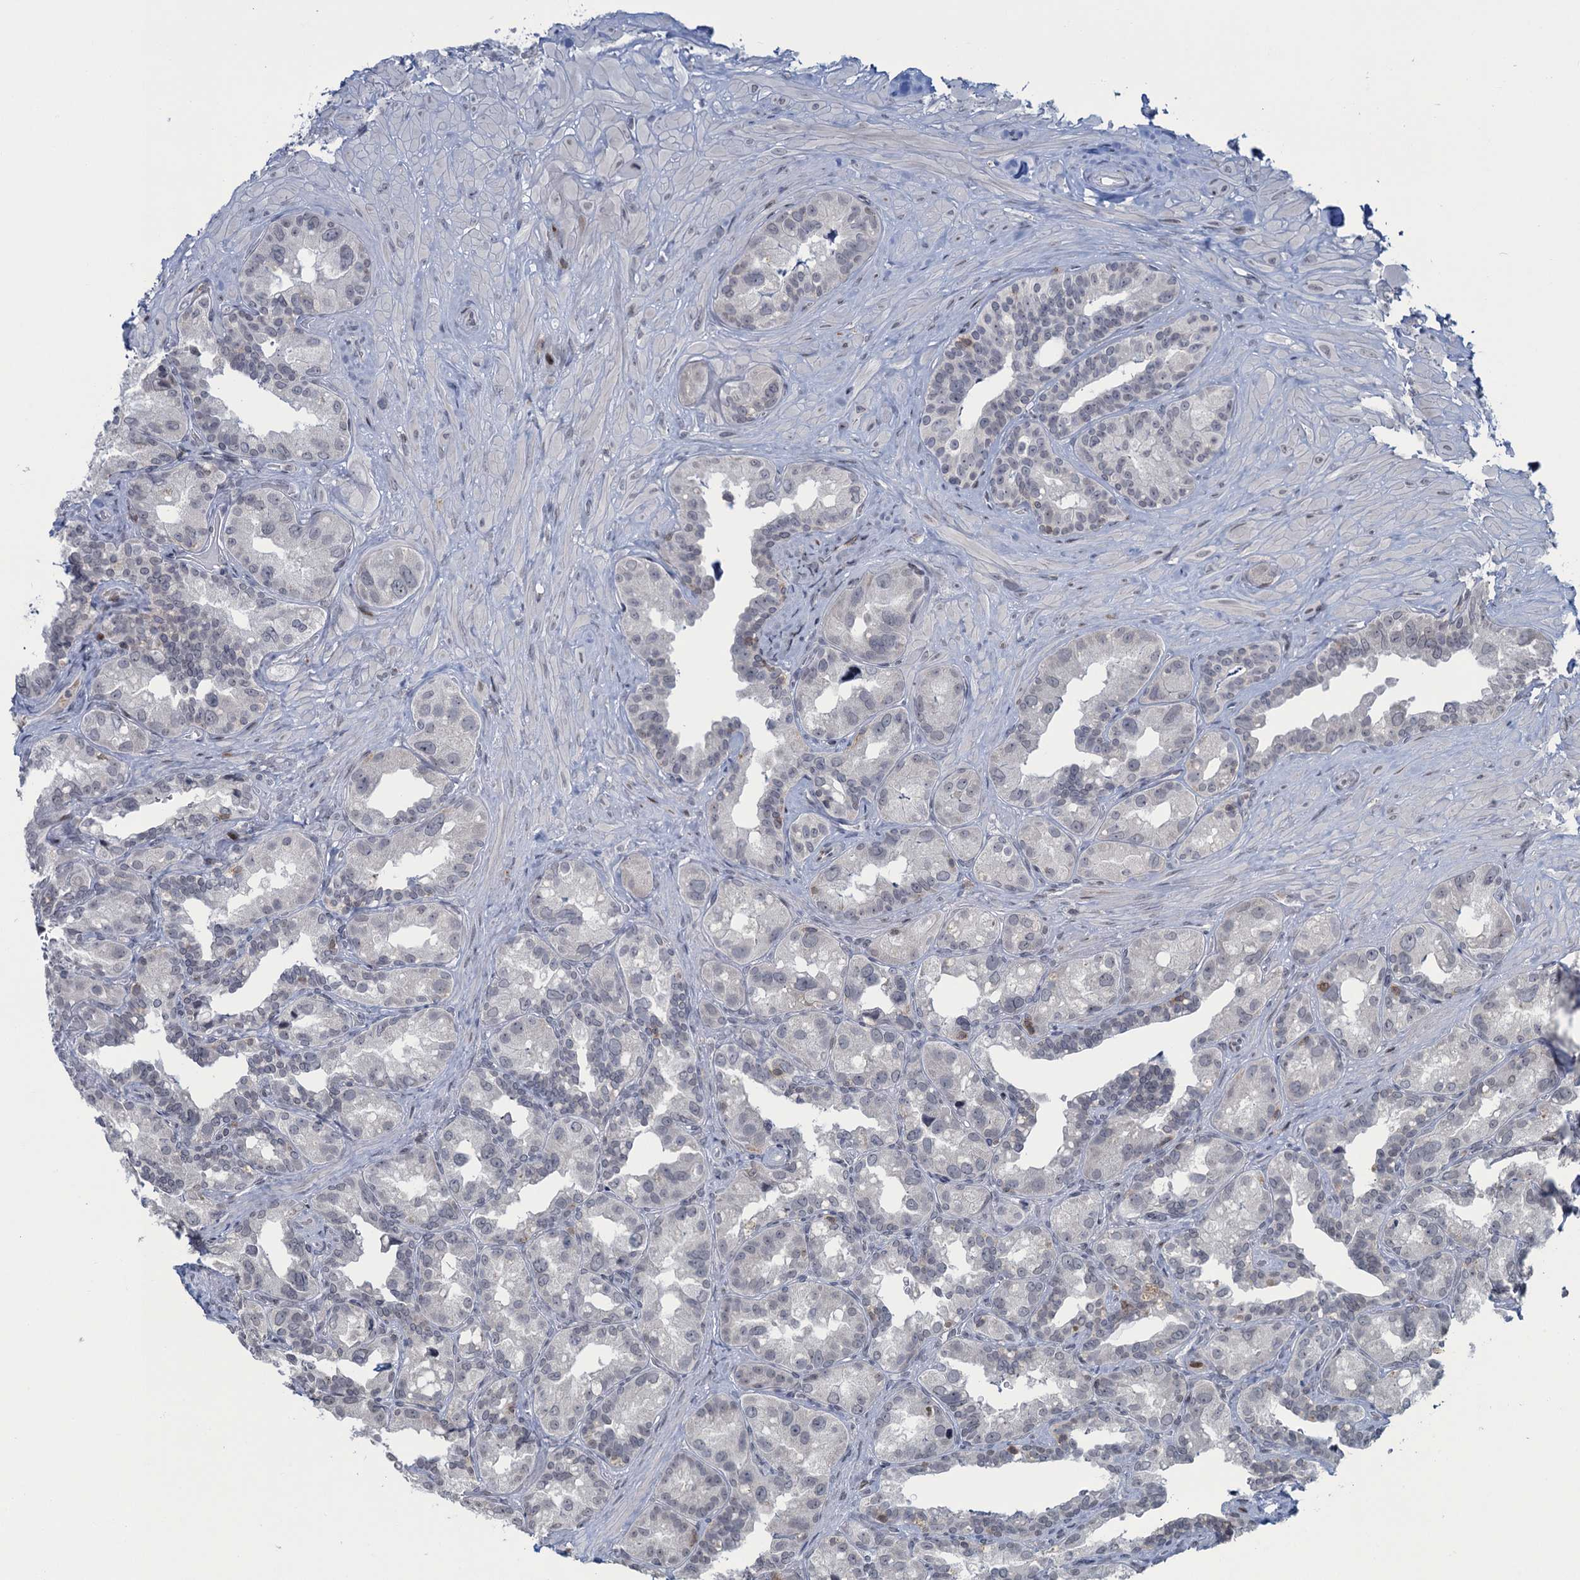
{"staining": {"intensity": "weak", "quantity": "<25%", "location": "nuclear"}, "tissue": "seminal vesicle", "cell_type": "Glandular cells", "image_type": "normal", "snomed": [{"axis": "morphology", "description": "Normal tissue, NOS"}, {"axis": "topography", "description": "Seminal veicle"}, {"axis": "topography", "description": "Peripheral nerve tissue"}], "caption": "A high-resolution histopathology image shows IHC staining of normal seminal vesicle, which reveals no significant expression in glandular cells.", "gene": "FYB1", "patient": {"sex": "male", "age": 67}}